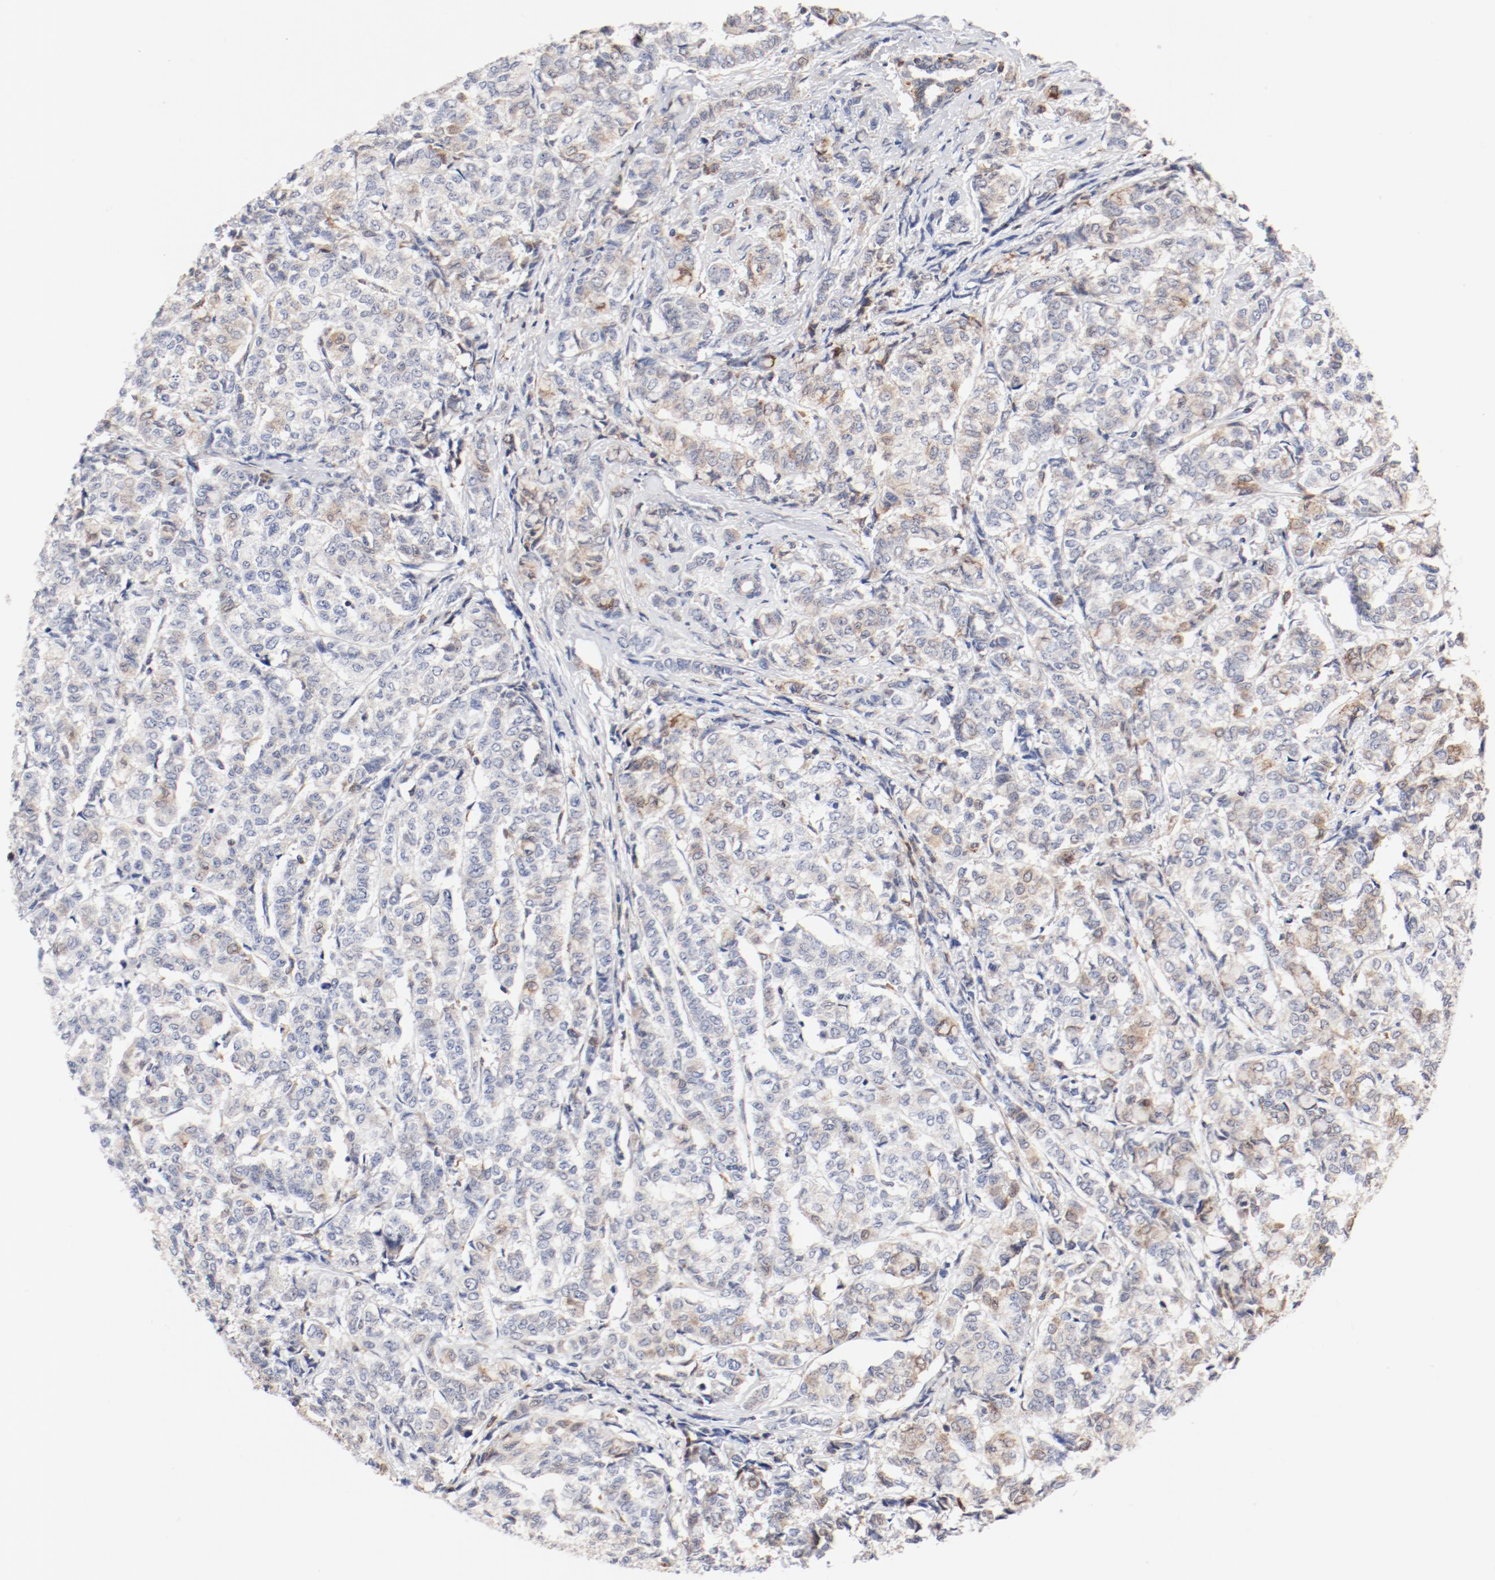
{"staining": {"intensity": "moderate", "quantity": "25%-75%", "location": "cytoplasmic/membranous"}, "tissue": "breast cancer", "cell_type": "Tumor cells", "image_type": "cancer", "snomed": [{"axis": "morphology", "description": "Lobular carcinoma"}, {"axis": "topography", "description": "Breast"}], "caption": "Moderate cytoplasmic/membranous staining for a protein is appreciated in about 25%-75% of tumor cells of breast cancer using immunohistochemistry (IHC).", "gene": "PDPK1", "patient": {"sex": "female", "age": 60}}